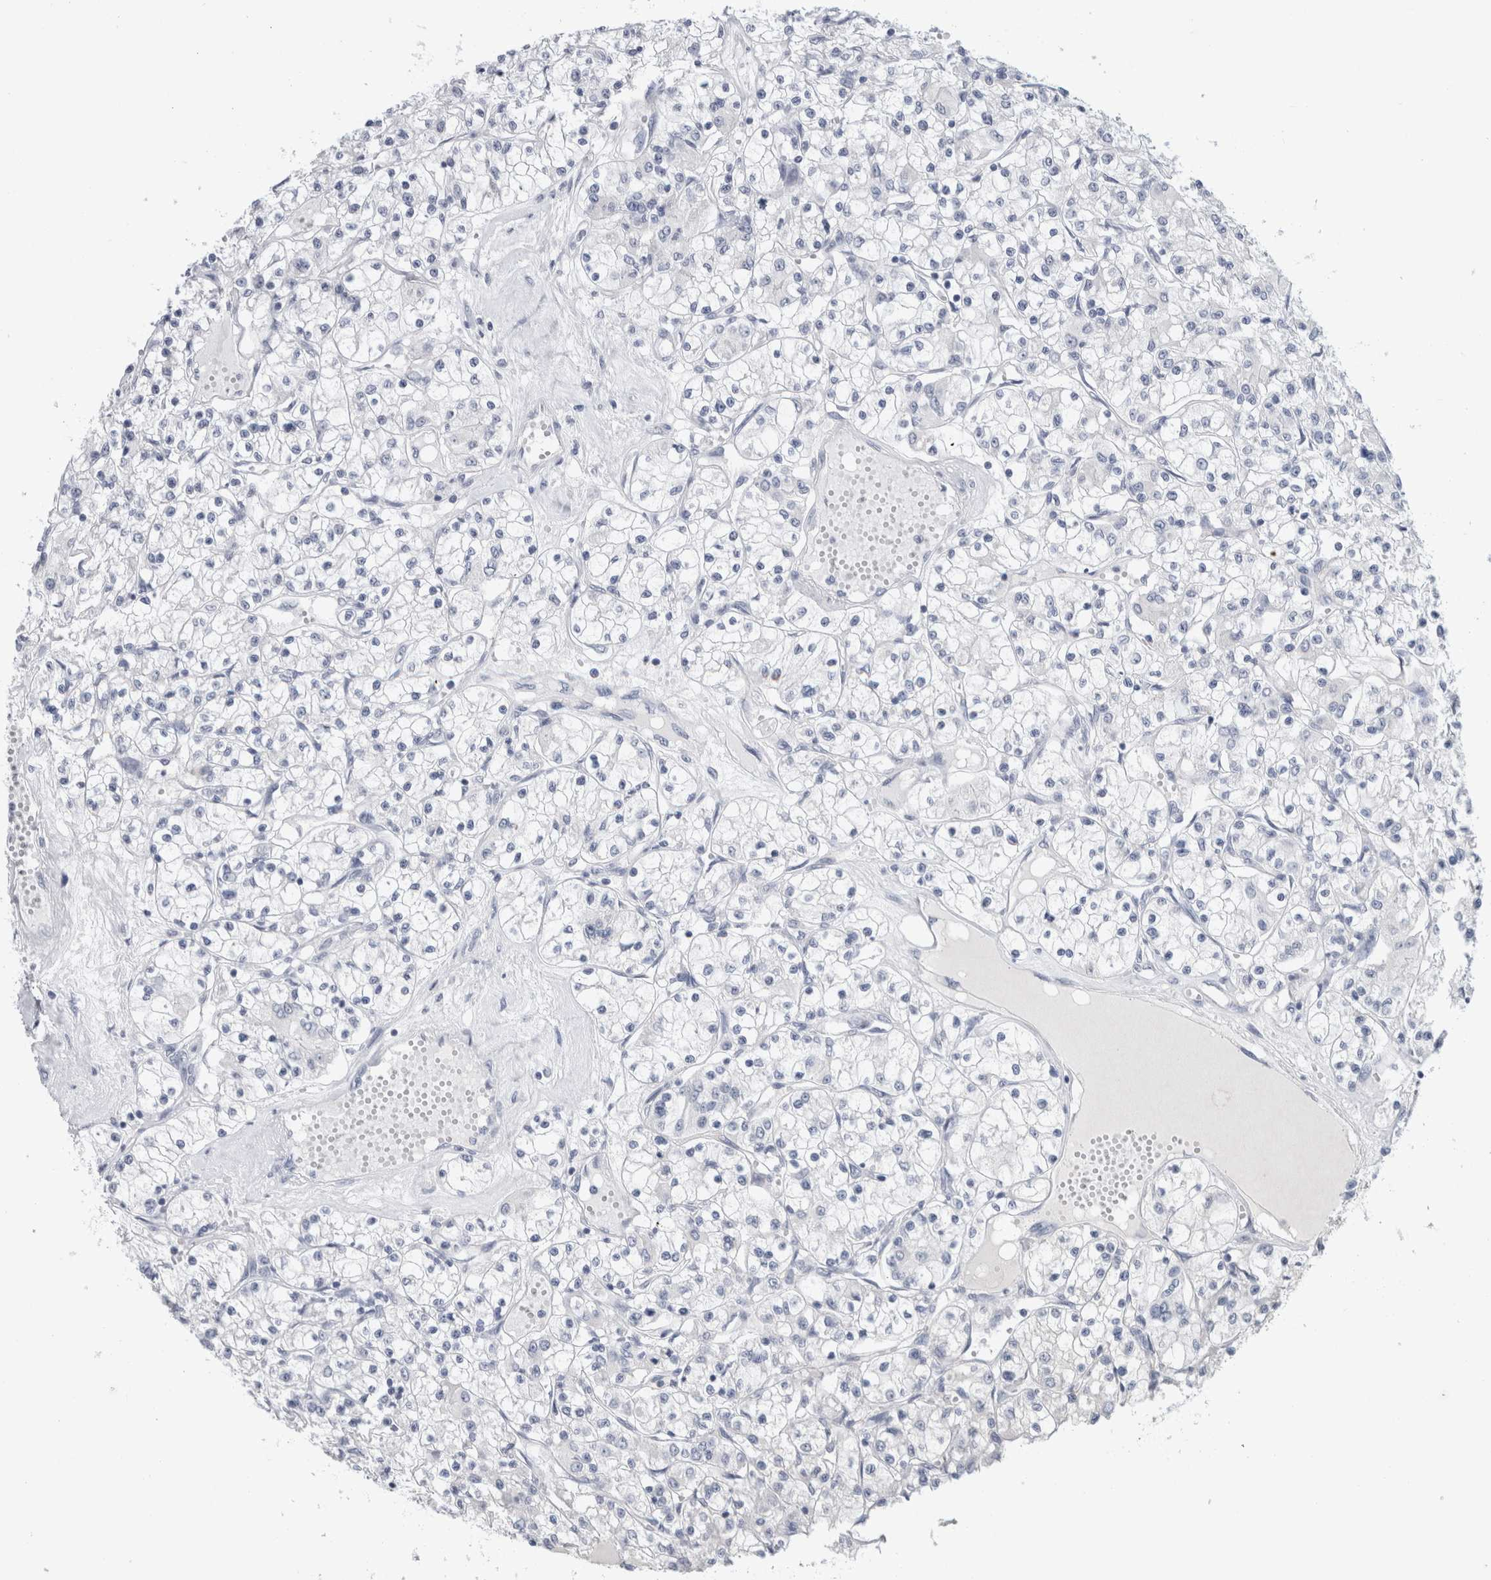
{"staining": {"intensity": "negative", "quantity": "none", "location": "none"}, "tissue": "renal cancer", "cell_type": "Tumor cells", "image_type": "cancer", "snomed": [{"axis": "morphology", "description": "Adenocarcinoma, NOS"}, {"axis": "topography", "description": "Kidney"}], "caption": "High power microscopy micrograph of an immunohistochemistry (IHC) micrograph of renal cancer, revealing no significant expression in tumor cells.", "gene": "TONSL", "patient": {"sex": "female", "age": 59}}